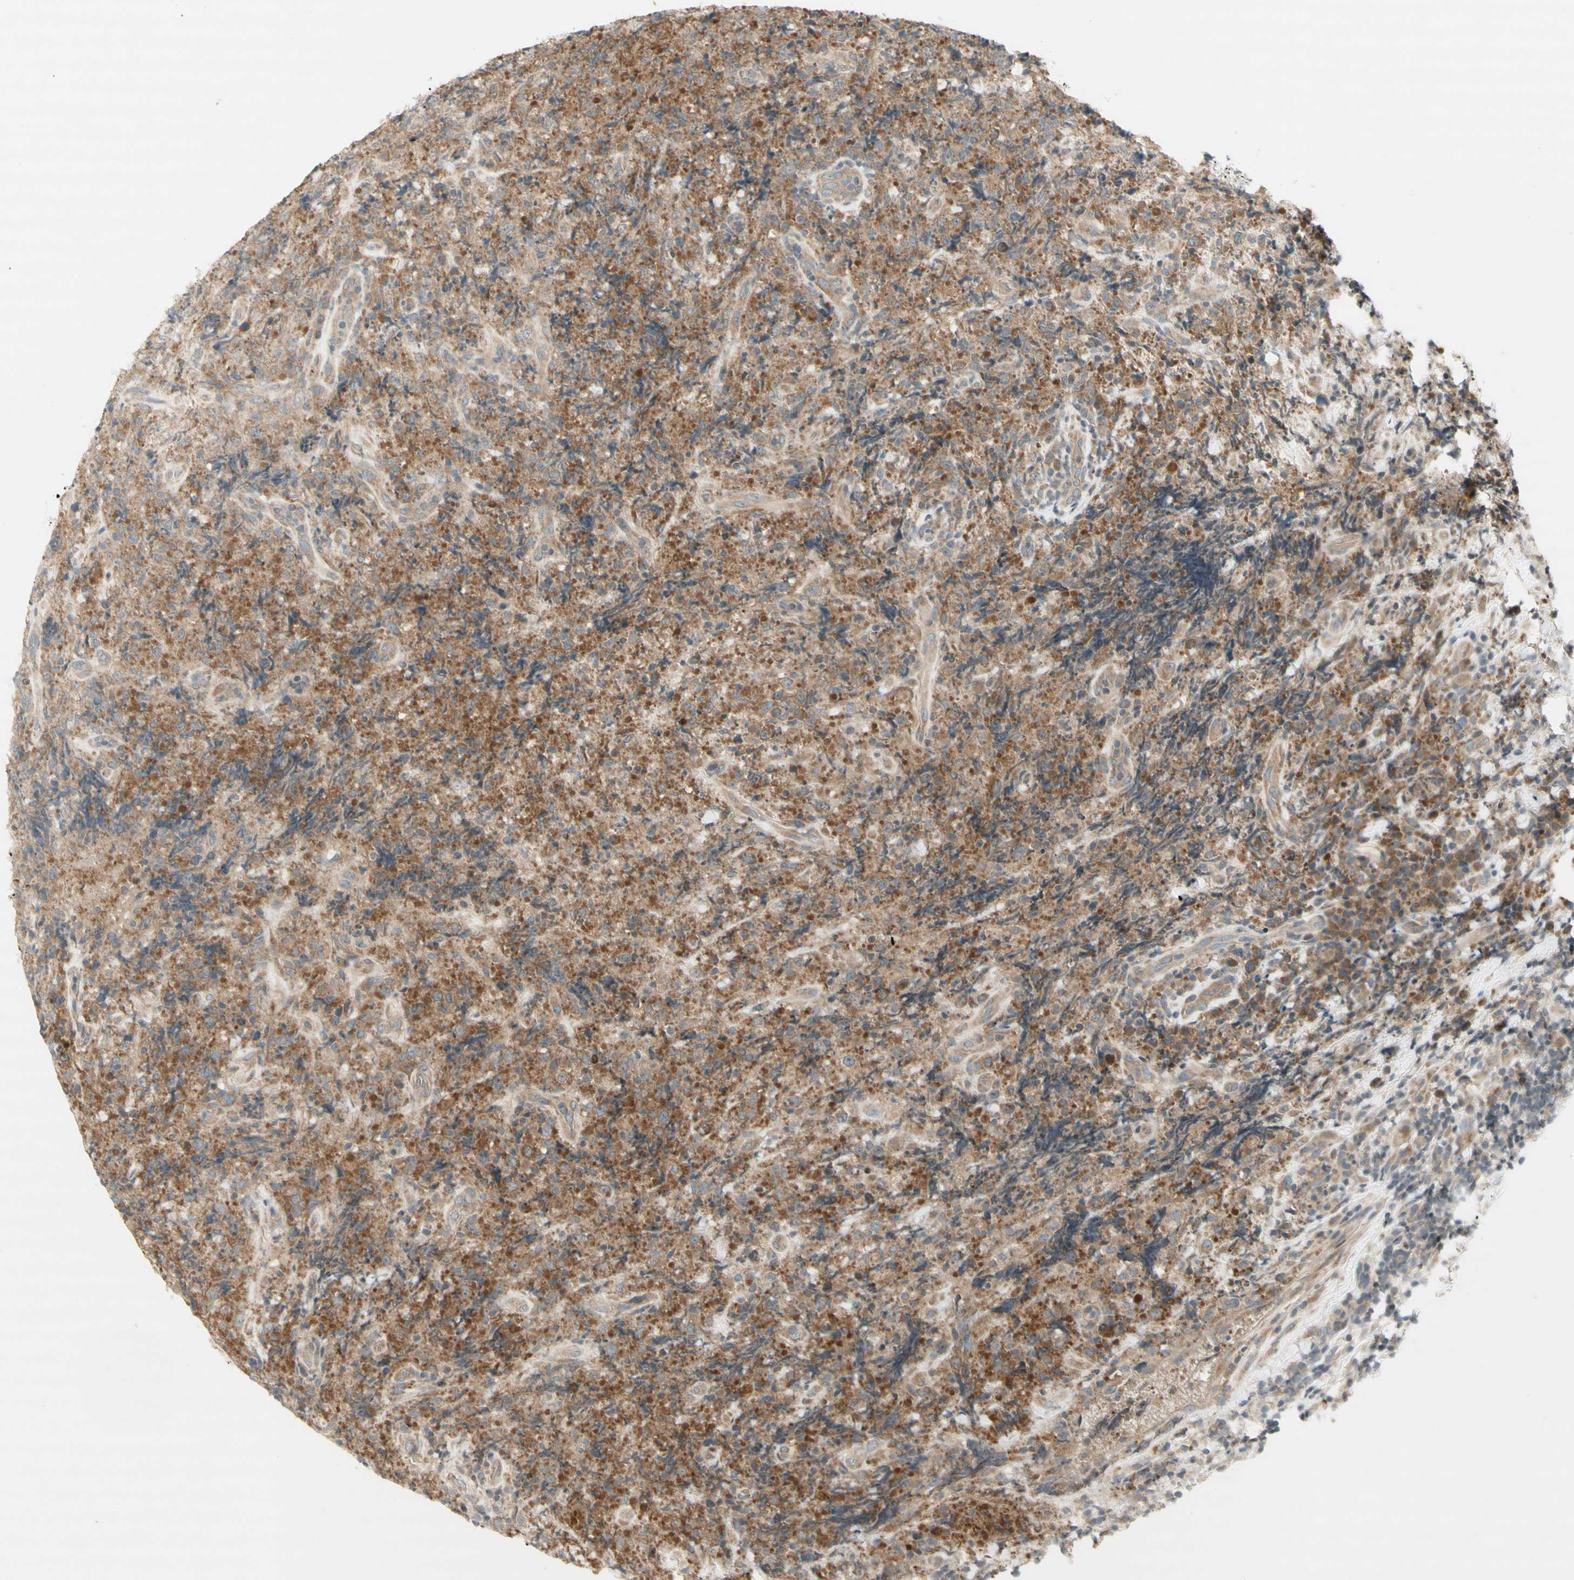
{"staining": {"intensity": "moderate", "quantity": "25%-75%", "location": "cytoplasmic/membranous"}, "tissue": "lymphoma", "cell_type": "Tumor cells", "image_type": "cancer", "snomed": [{"axis": "morphology", "description": "Malignant lymphoma, non-Hodgkin's type, High grade"}, {"axis": "topography", "description": "Tonsil"}], "caption": "Lymphoma was stained to show a protein in brown. There is medium levels of moderate cytoplasmic/membranous positivity in about 25%-75% of tumor cells.", "gene": "ETF1", "patient": {"sex": "female", "age": 36}}